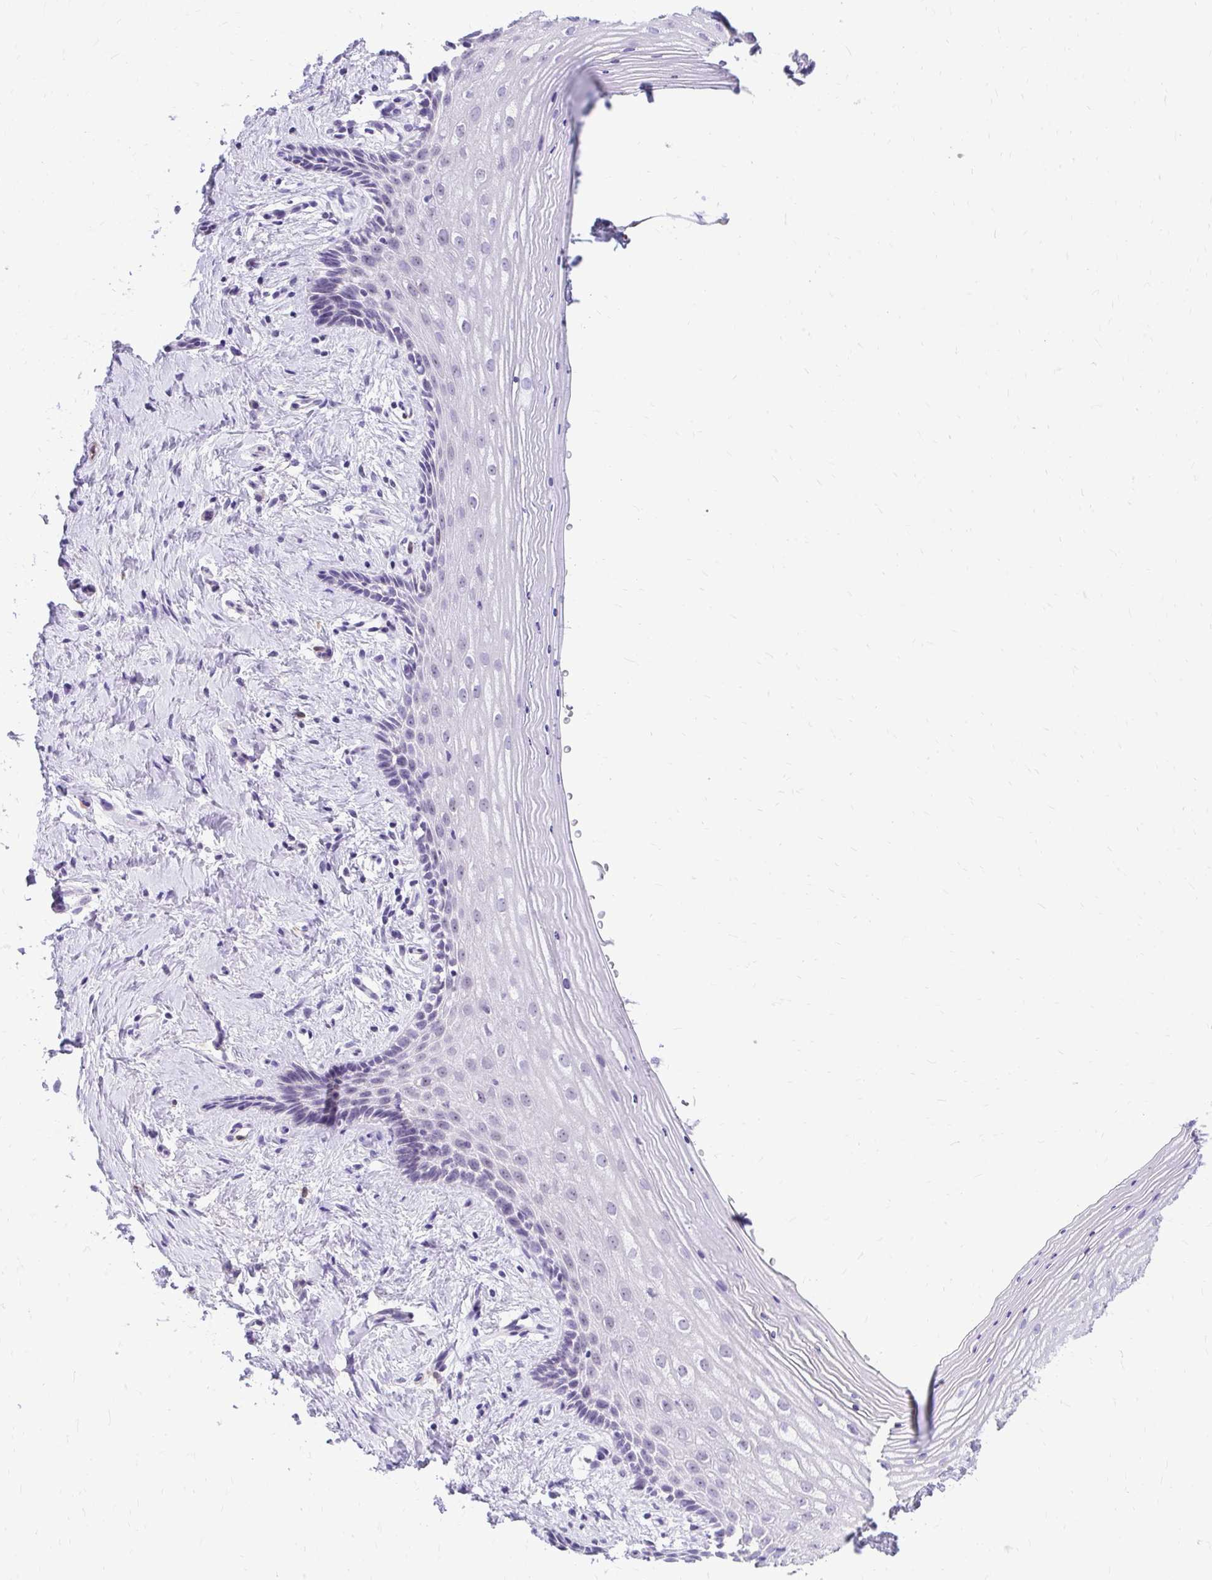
{"staining": {"intensity": "negative", "quantity": "none", "location": "none"}, "tissue": "vagina", "cell_type": "Squamous epithelial cells", "image_type": "normal", "snomed": [{"axis": "morphology", "description": "Normal tissue, NOS"}, {"axis": "topography", "description": "Vagina"}], "caption": "A high-resolution image shows immunohistochemistry (IHC) staining of unremarkable vagina, which displays no significant staining in squamous epithelial cells.", "gene": "NIFK", "patient": {"sex": "female", "age": 42}}